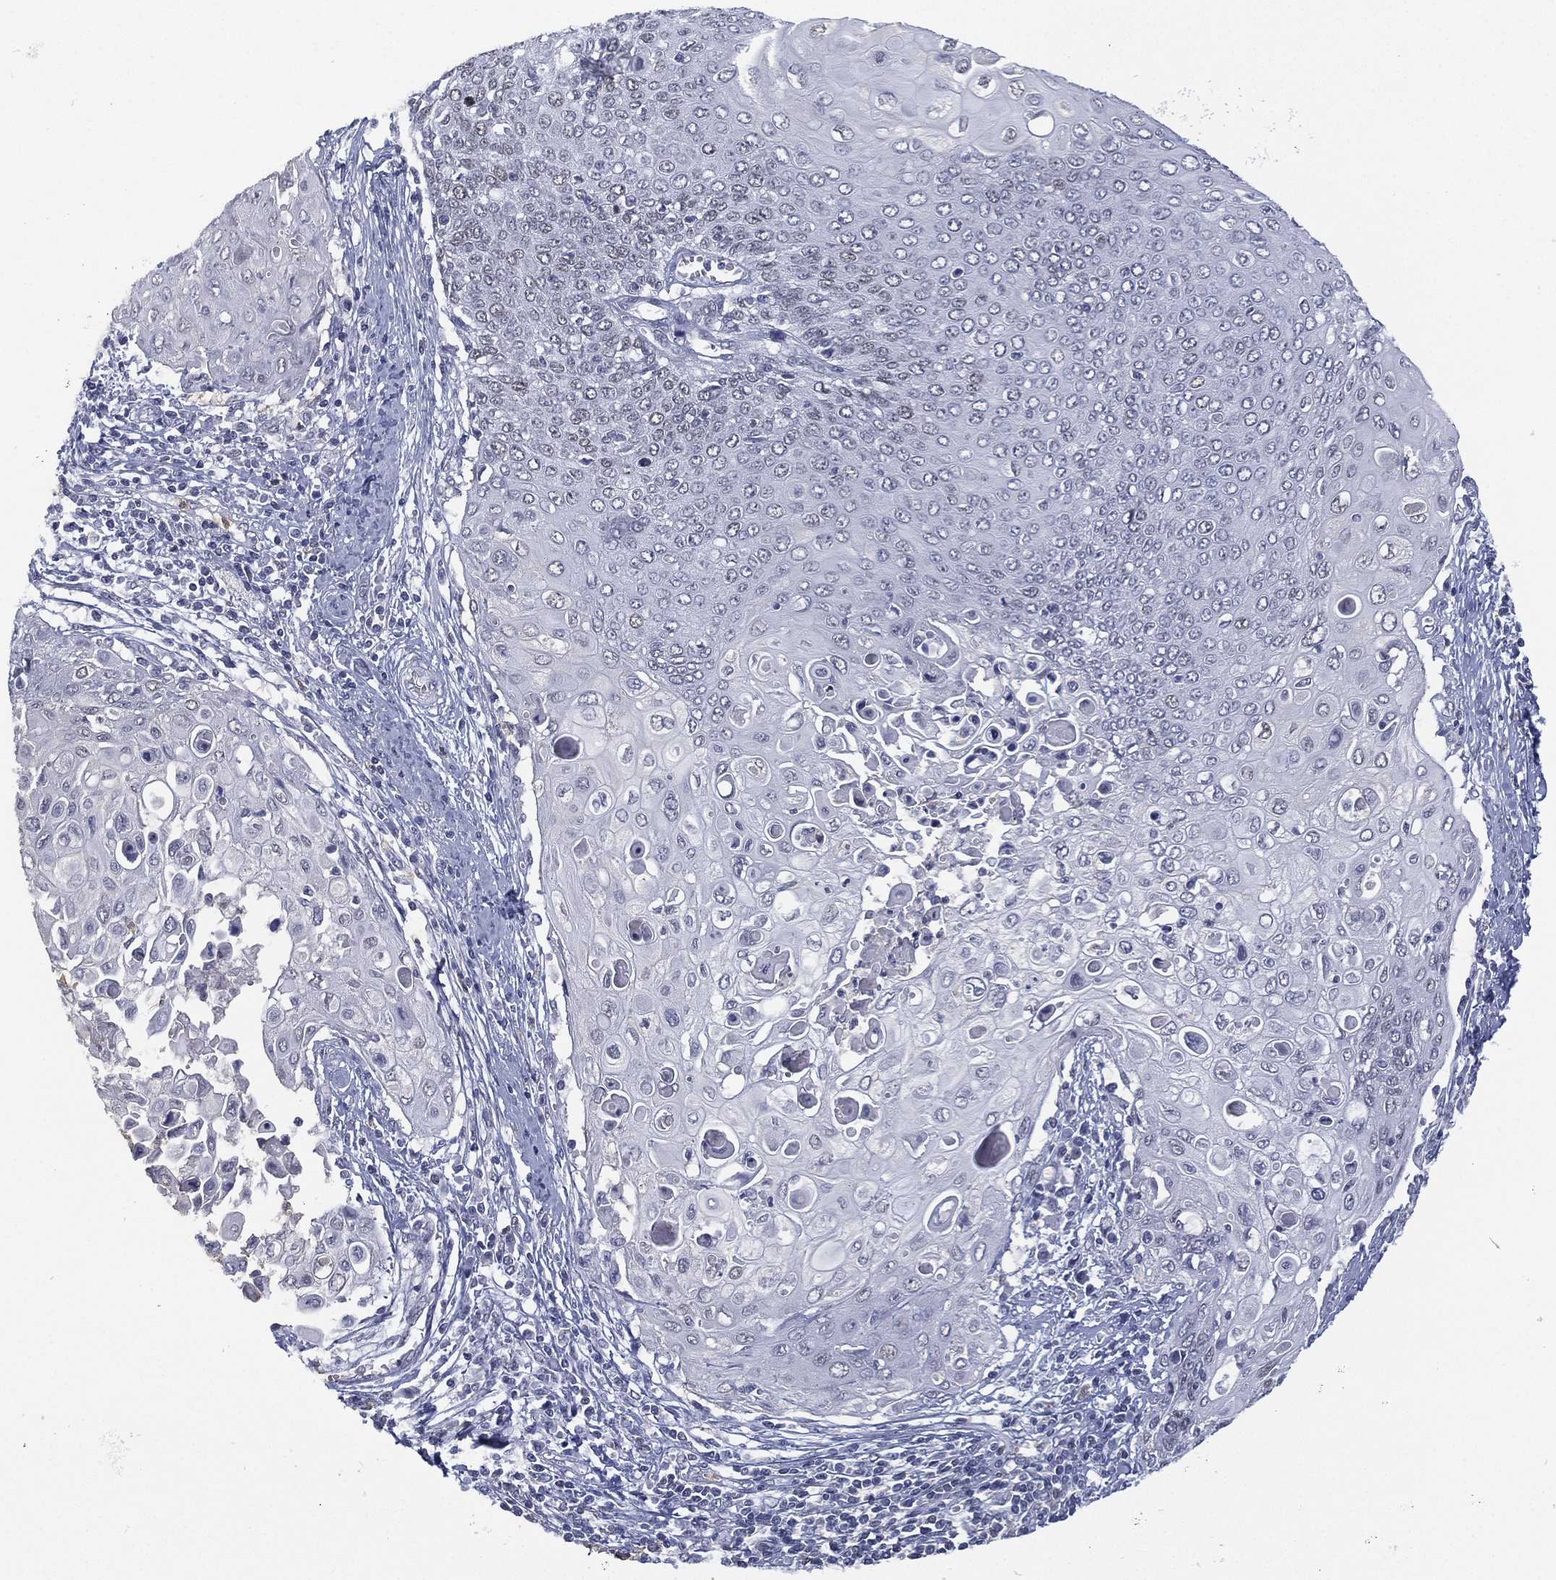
{"staining": {"intensity": "negative", "quantity": "none", "location": "none"}, "tissue": "cervical cancer", "cell_type": "Tumor cells", "image_type": "cancer", "snomed": [{"axis": "morphology", "description": "Squamous cell carcinoma, NOS"}, {"axis": "topography", "description": "Cervix"}], "caption": "This is a image of IHC staining of cervical squamous cell carcinoma, which shows no expression in tumor cells.", "gene": "ZNF711", "patient": {"sex": "female", "age": 39}}